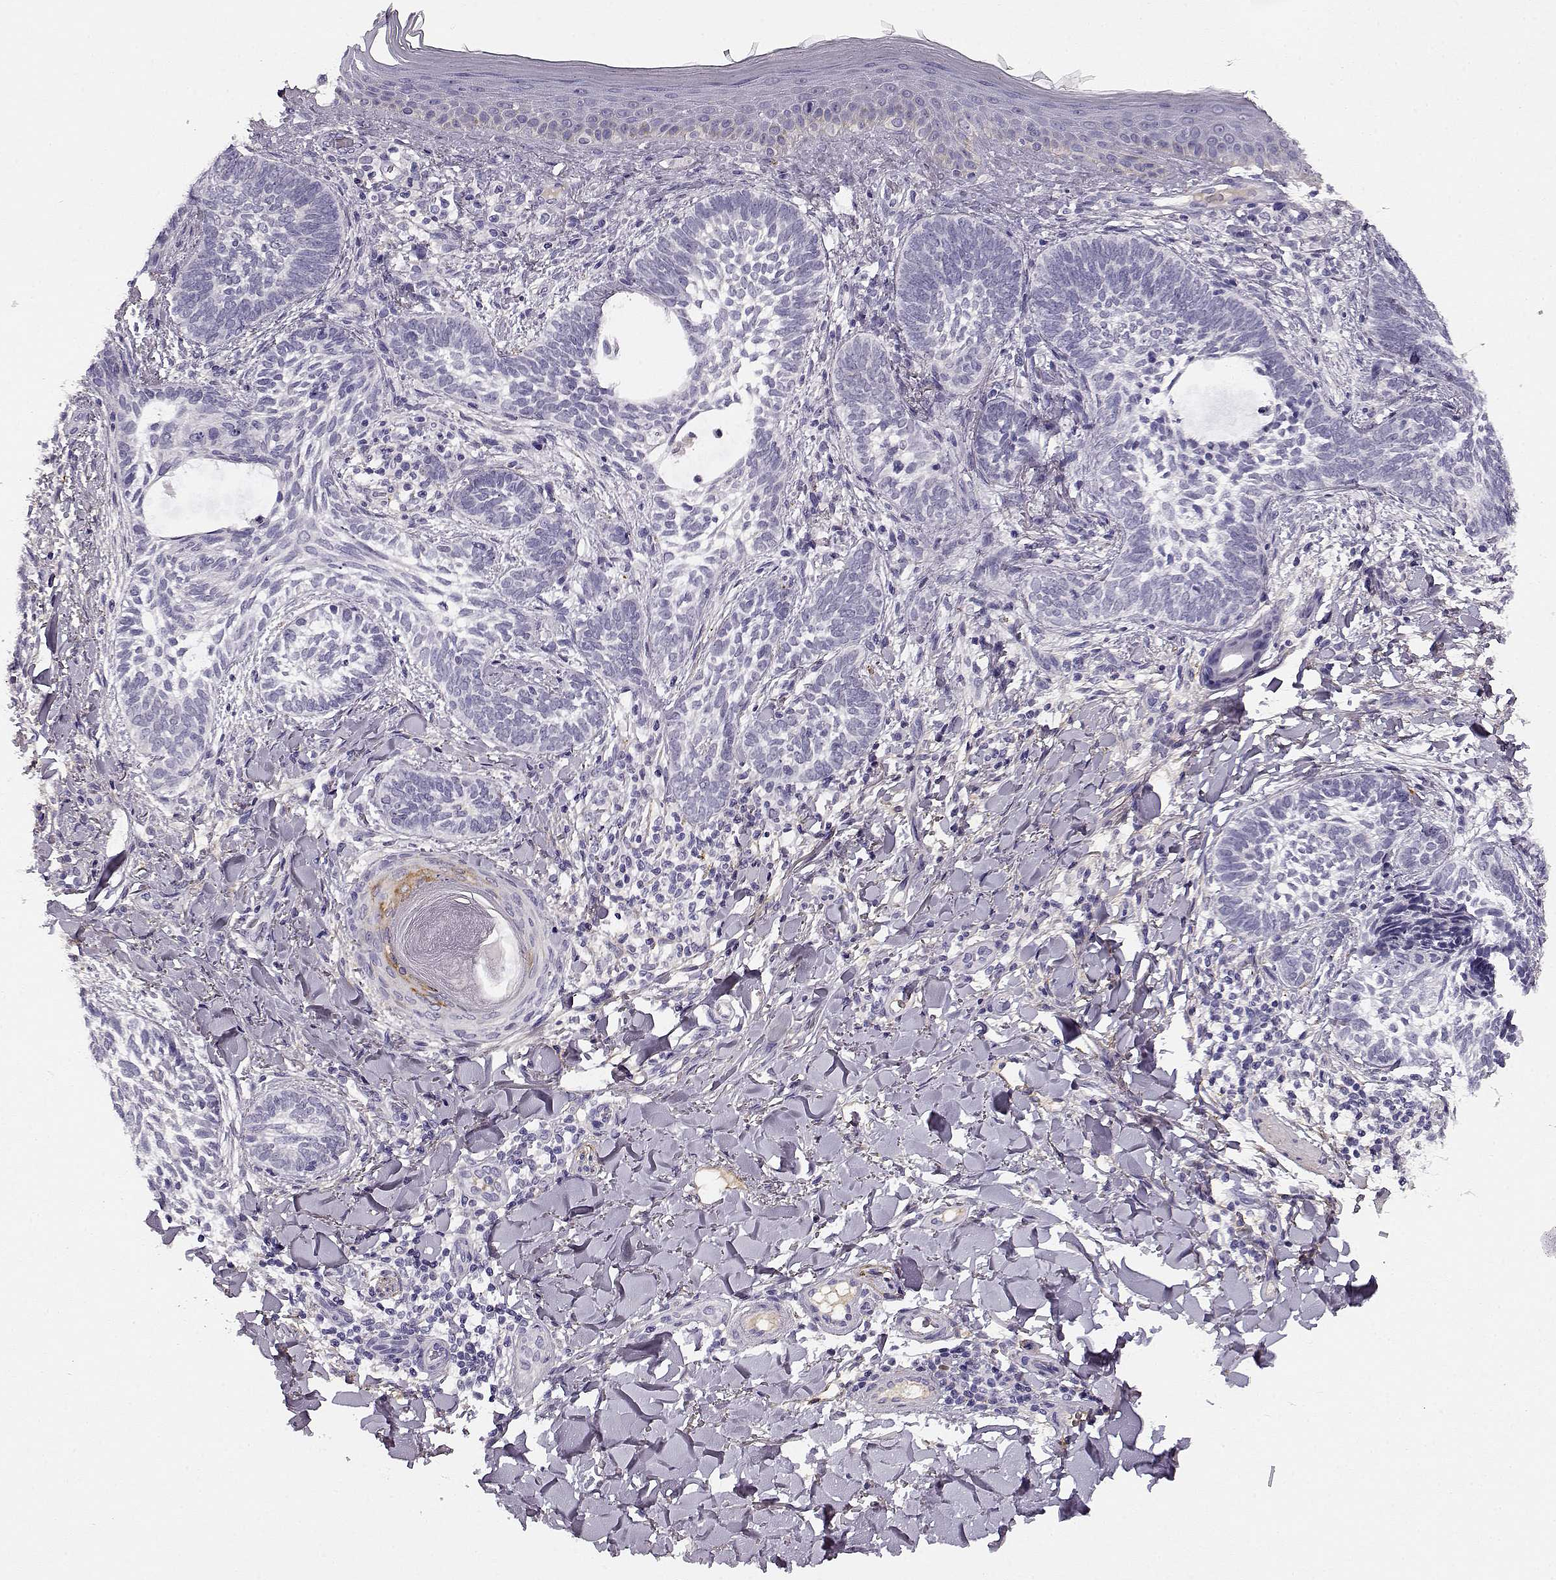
{"staining": {"intensity": "negative", "quantity": "none", "location": "none"}, "tissue": "skin cancer", "cell_type": "Tumor cells", "image_type": "cancer", "snomed": [{"axis": "morphology", "description": "Normal tissue, NOS"}, {"axis": "morphology", "description": "Basal cell carcinoma"}, {"axis": "topography", "description": "Skin"}], "caption": "IHC histopathology image of skin cancer (basal cell carcinoma) stained for a protein (brown), which demonstrates no staining in tumor cells.", "gene": "TRIM69", "patient": {"sex": "male", "age": 46}}